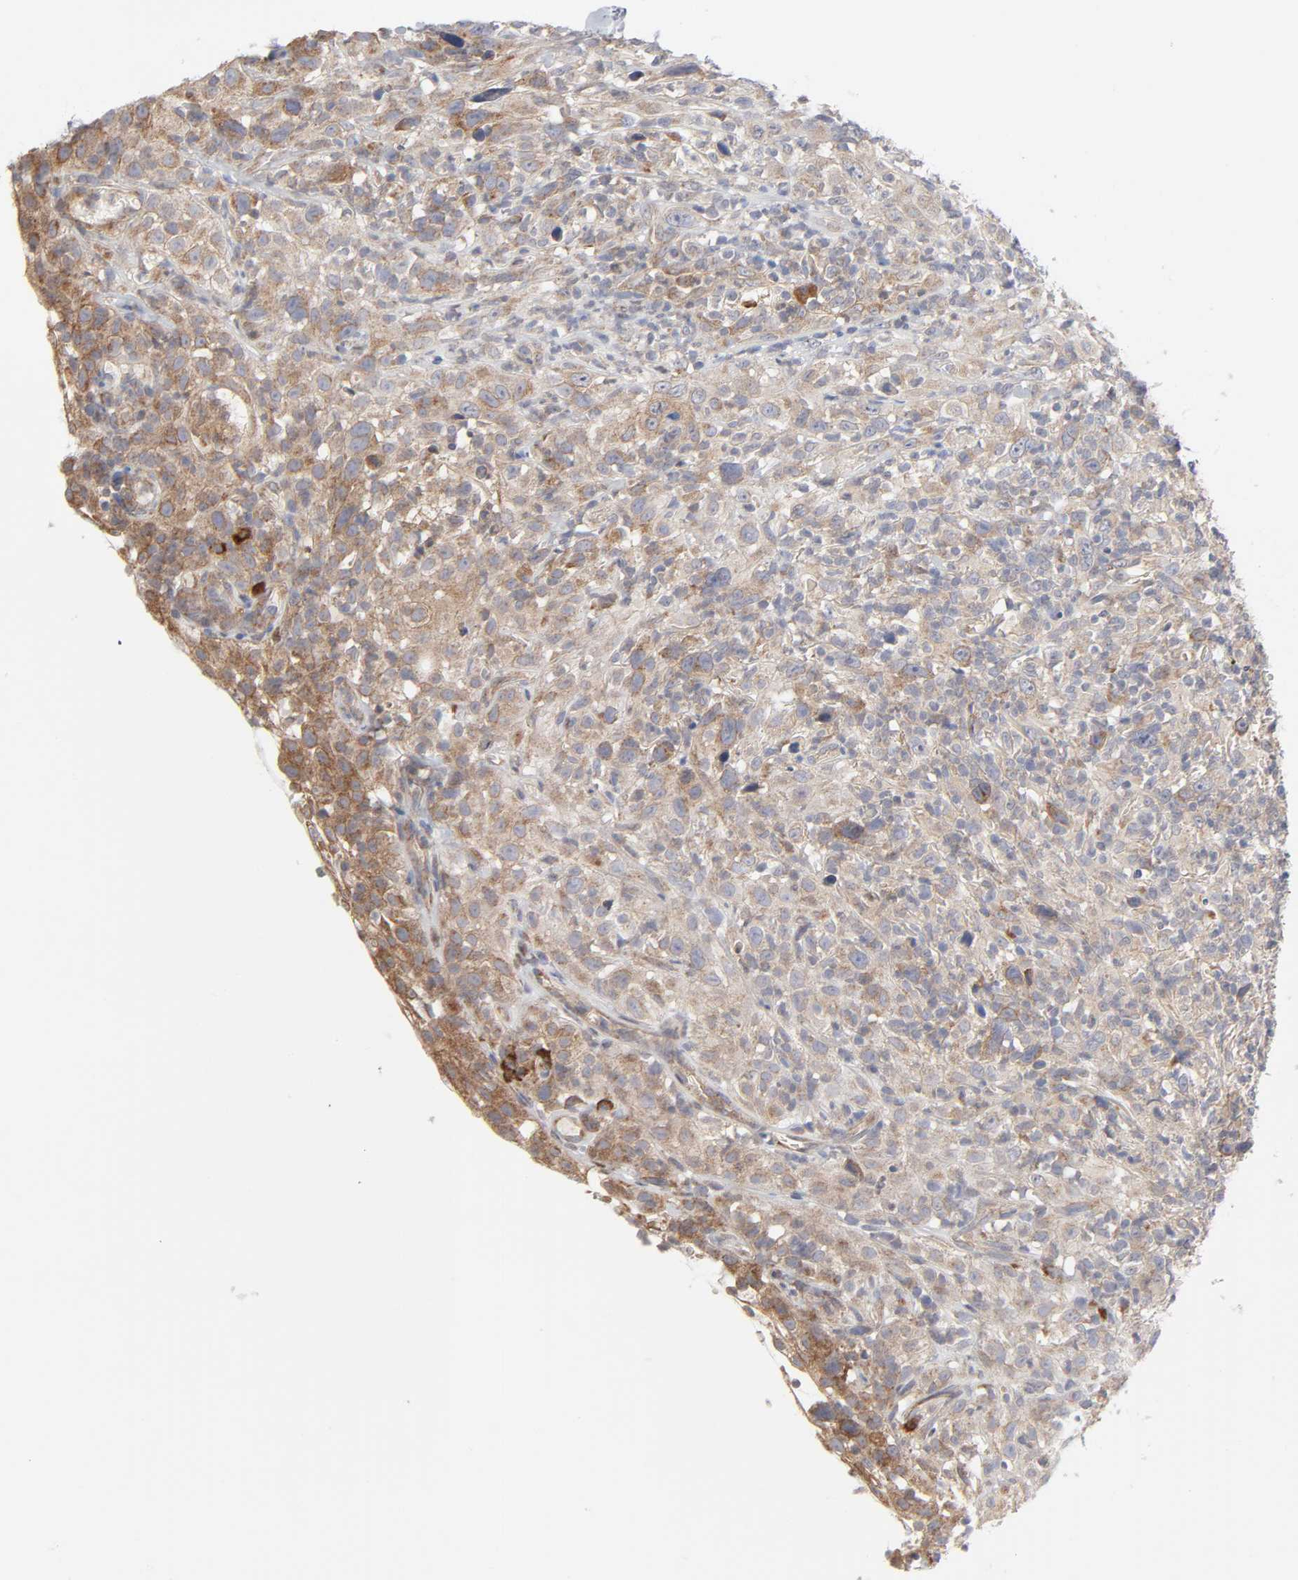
{"staining": {"intensity": "weak", "quantity": ">75%", "location": "cytoplasmic/membranous"}, "tissue": "thyroid cancer", "cell_type": "Tumor cells", "image_type": "cancer", "snomed": [{"axis": "morphology", "description": "Carcinoma, NOS"}, {"axis": "topography", "description": "Thyroid gland"}], "caption": "This is an image of immunohistochemistry (IHC) staining of thyroid carcinoma, which shows weak expression in the cytoplasmic/membranous of tumor cells.", "gene": "IL4R", "patient": {"sex": "female", "age": 77}}